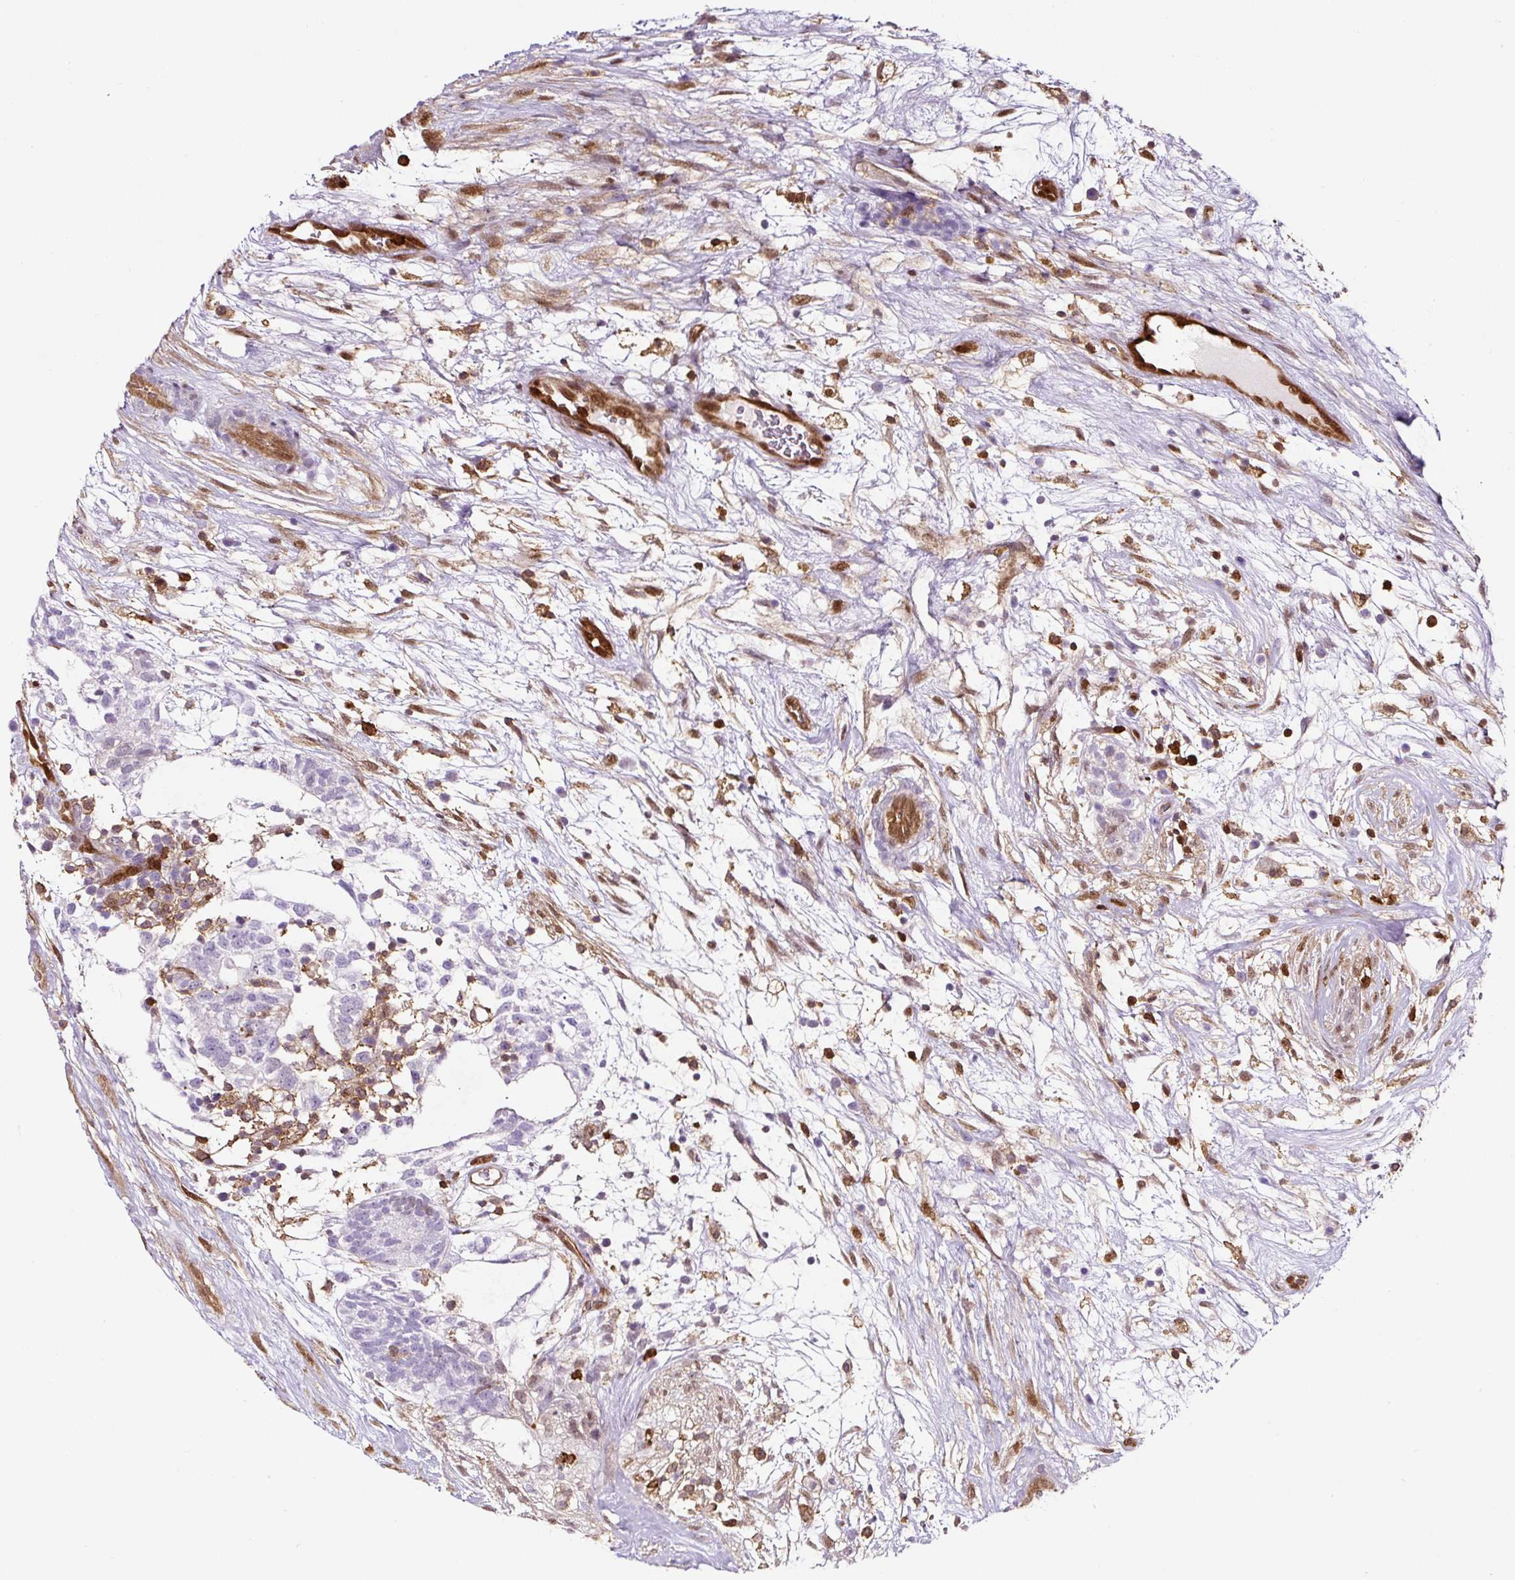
{"staining": {"intensity": "negative", "quantity": "none", "location": "none"}, "tissue": "testis cancer", "cell_type": "Tumor cells", "image_type": "cancer", "snomed": [{"axis": "morphology", "description": "Carcinoma, Embryonal, NOS"}, {"axis": "topography", "description": "Testis"}], "caption": "Histopathology image shows no significant protein staining in tumor cells of testis embryonal carcinoma.", "gene": "ANXA1", "patient": {"sex": "male", "age": 32}}